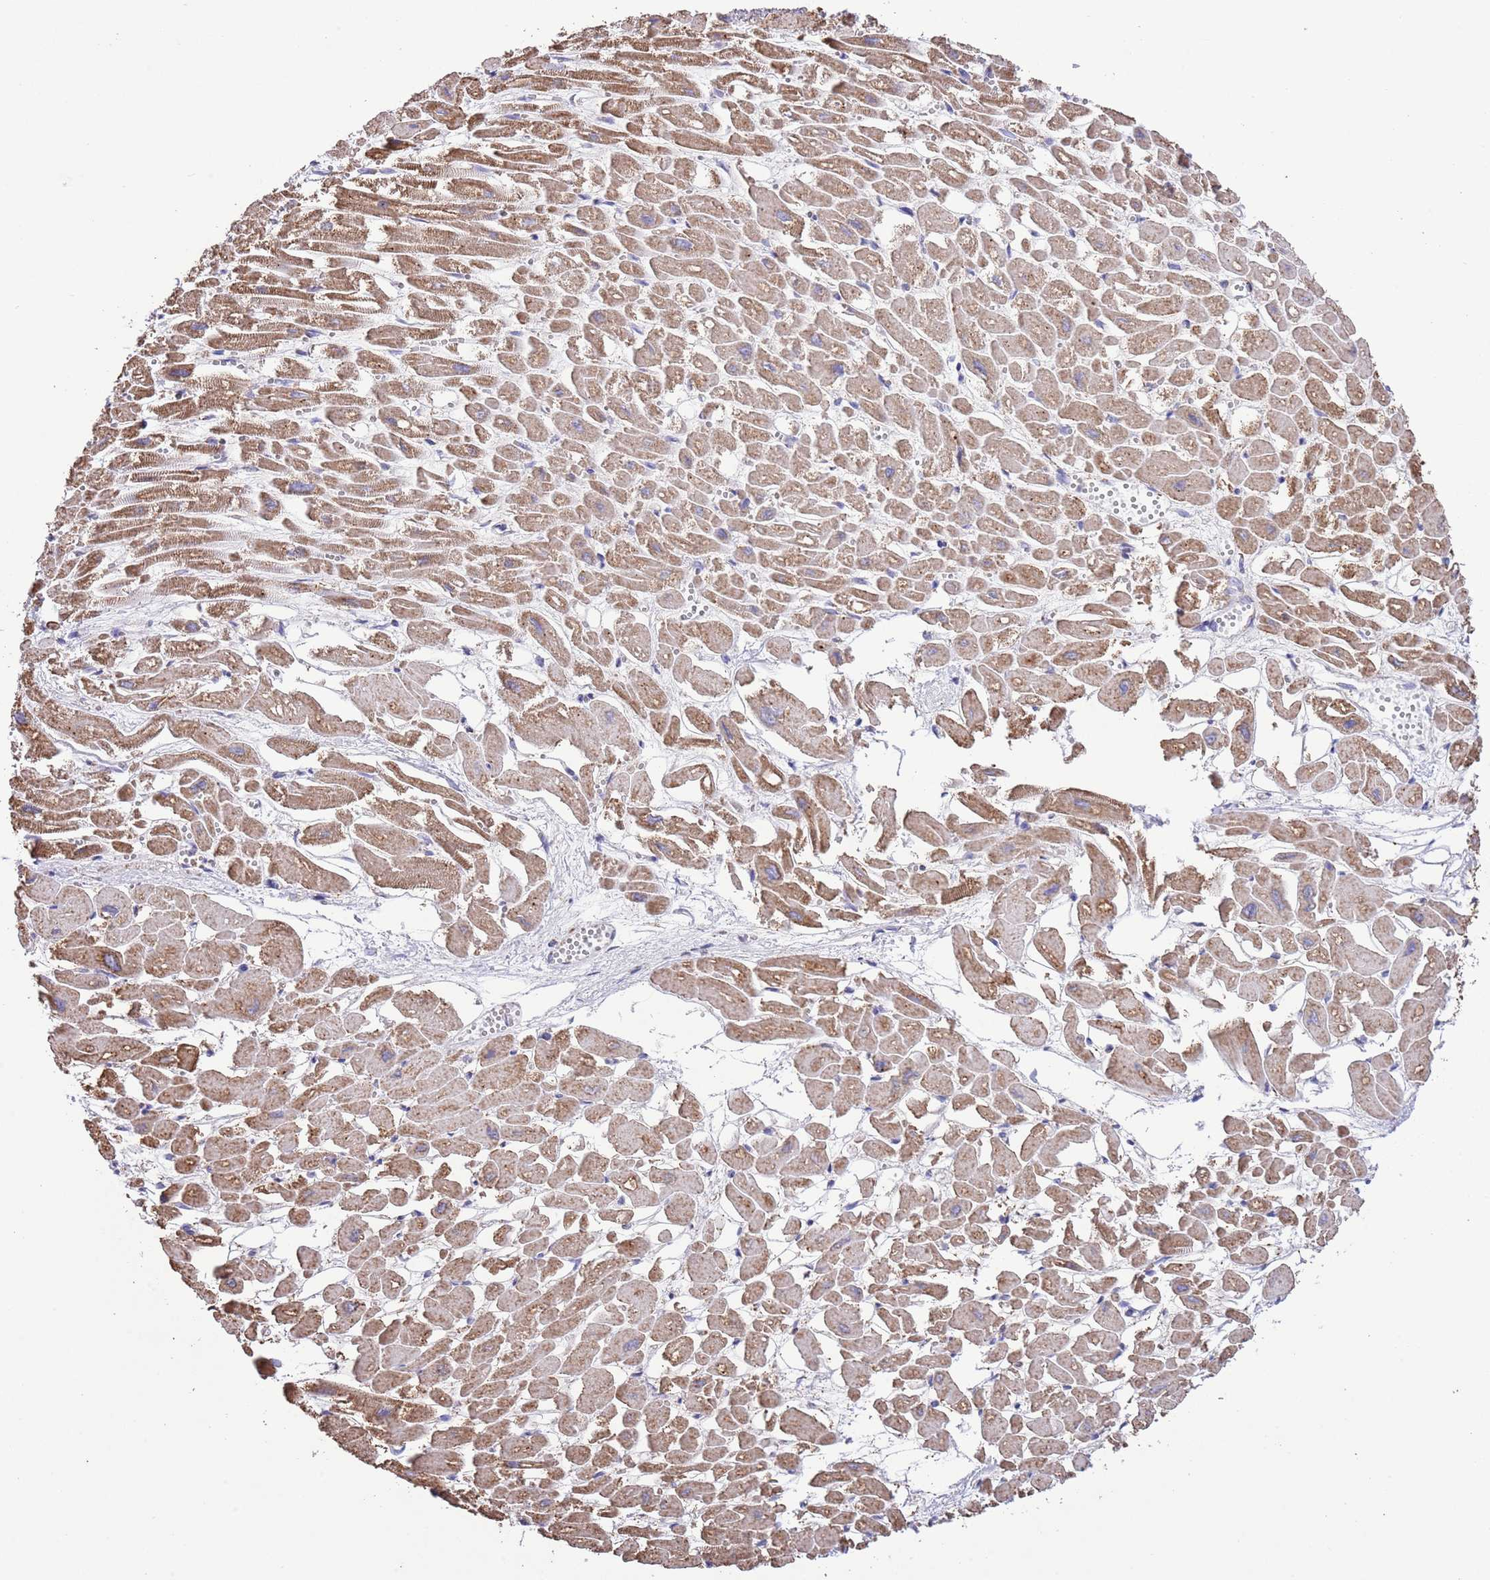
{"staining": {"intensity": "moderate", "quantity": ">75%", "location": "cytoplasmic/membranous"}, "tissue": "heart muscle", "cell_type": "Cardiomyocytes", "image_type": "normal", "snomed": [{"axis": "morphology", "description": "Normal tissue, NOS"}, {"axis": "topography", "description": "Heart"}], "caption": "The photomicrograph demonstrates immunohistochemical staining of unremarkable heart muscle. There is moderate cytoplasmic/membranous positivity is seen in about >75% of cardiomyocytes.", "gene": "TEKTIP1", "patient": {"sex": "male", "age": 54}}